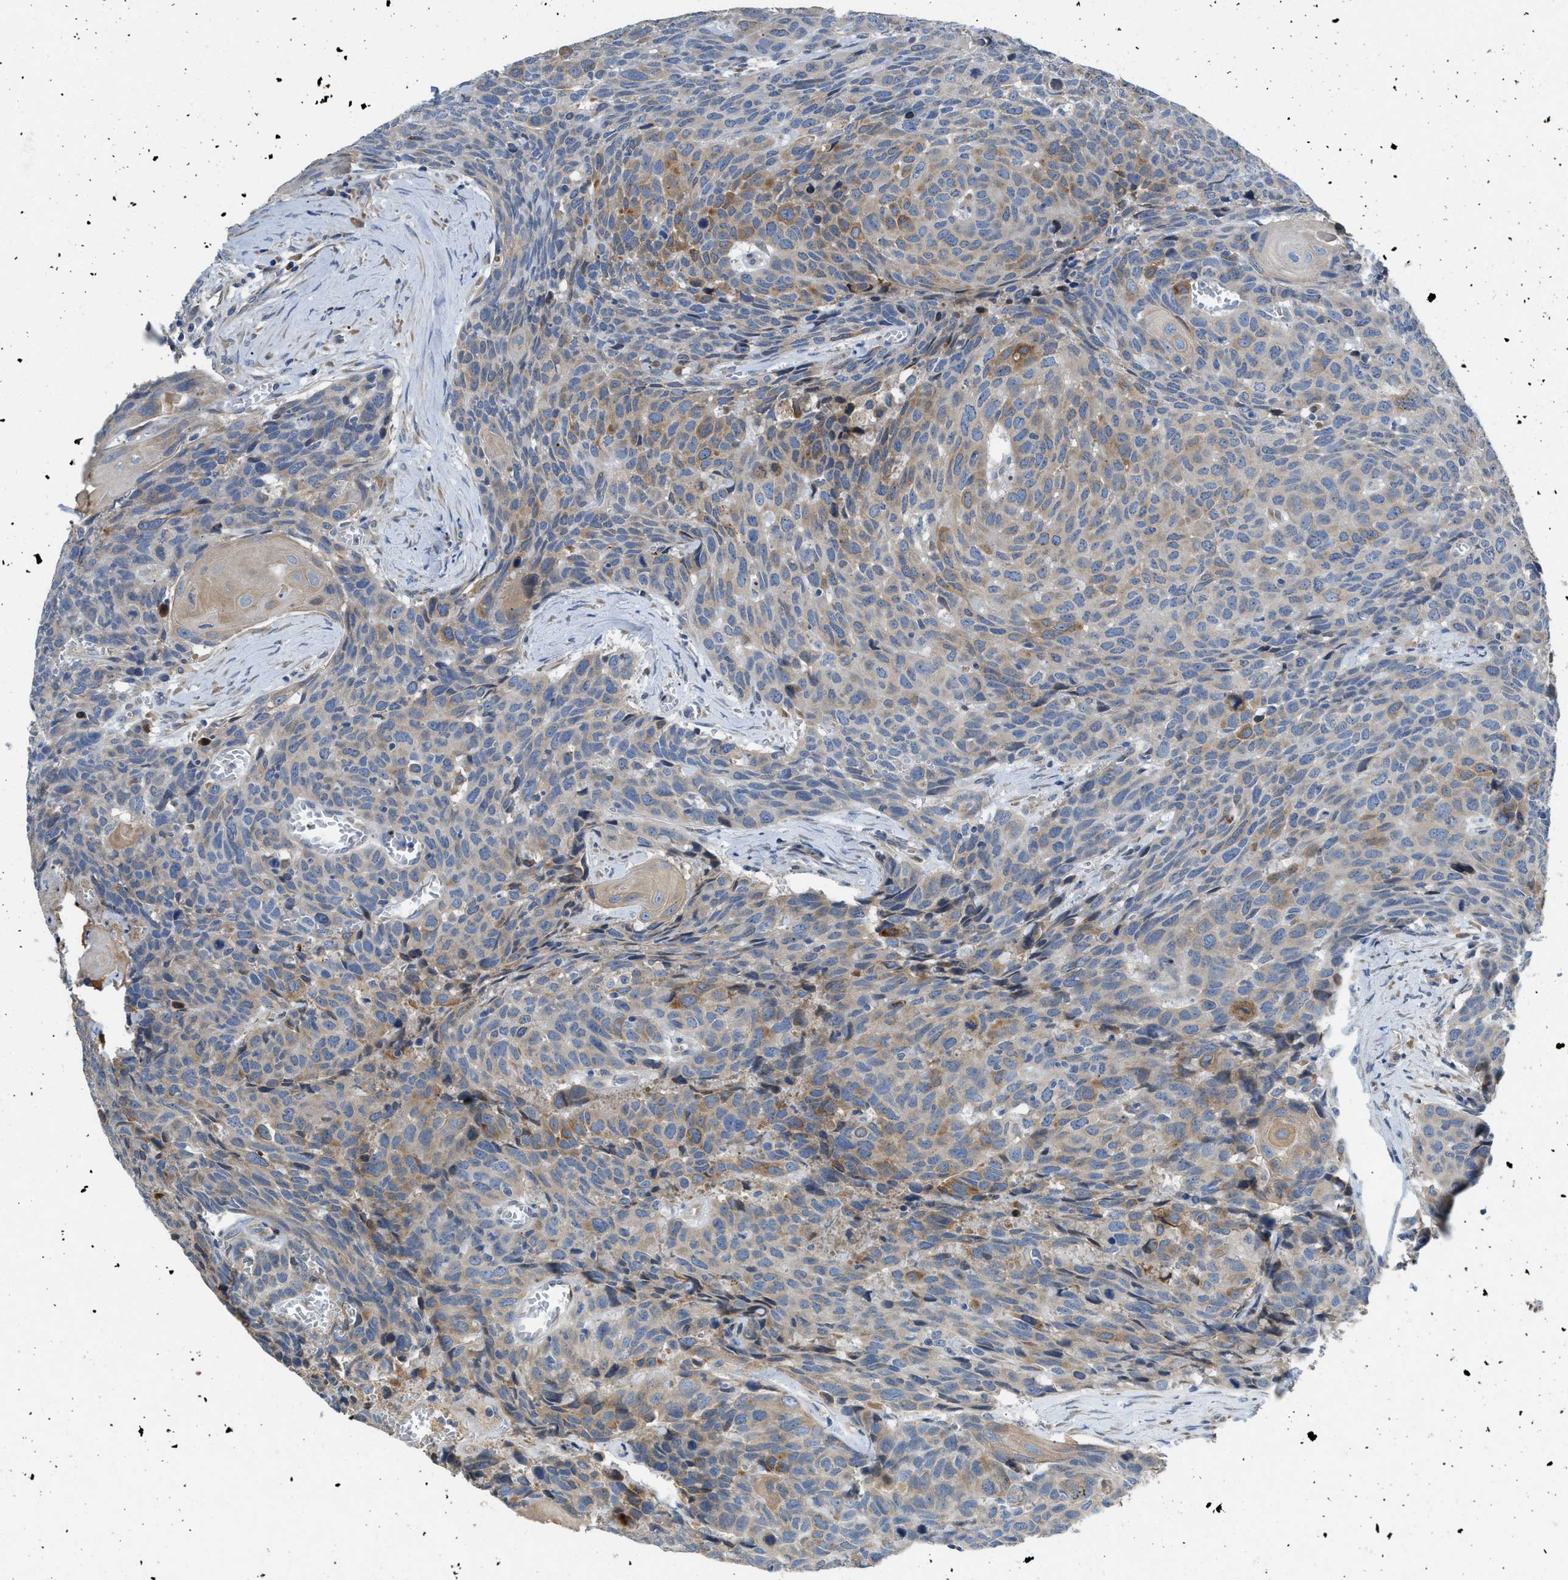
{"staining": {"intensity": "moderate", "quantity": "25%-75%", "location": "cytoplasmic/membranous"}, "tissue": "head and neck cancer", "cell_type": "Tumor cells", "image_type": "cancer", "snomed": [{"axis": "morphology", "description": "Squamous cell carcinoma, NOS"}, {"axis": "topography", "description": "Head-Neck"}], "caption": "Immunohistochemistry (IHC) histopathology image of neoplastic tissue: head and neck squamous cell carcinoma stained using IHC shows medium levels of moderate protein expression localized specifically in the cytoplasmic/membranous of tumor cells, appearing as a cytoplasmic/membranous brown color.", "gene": "GGCX", "patient": {"sex": "male", "age": 66}}